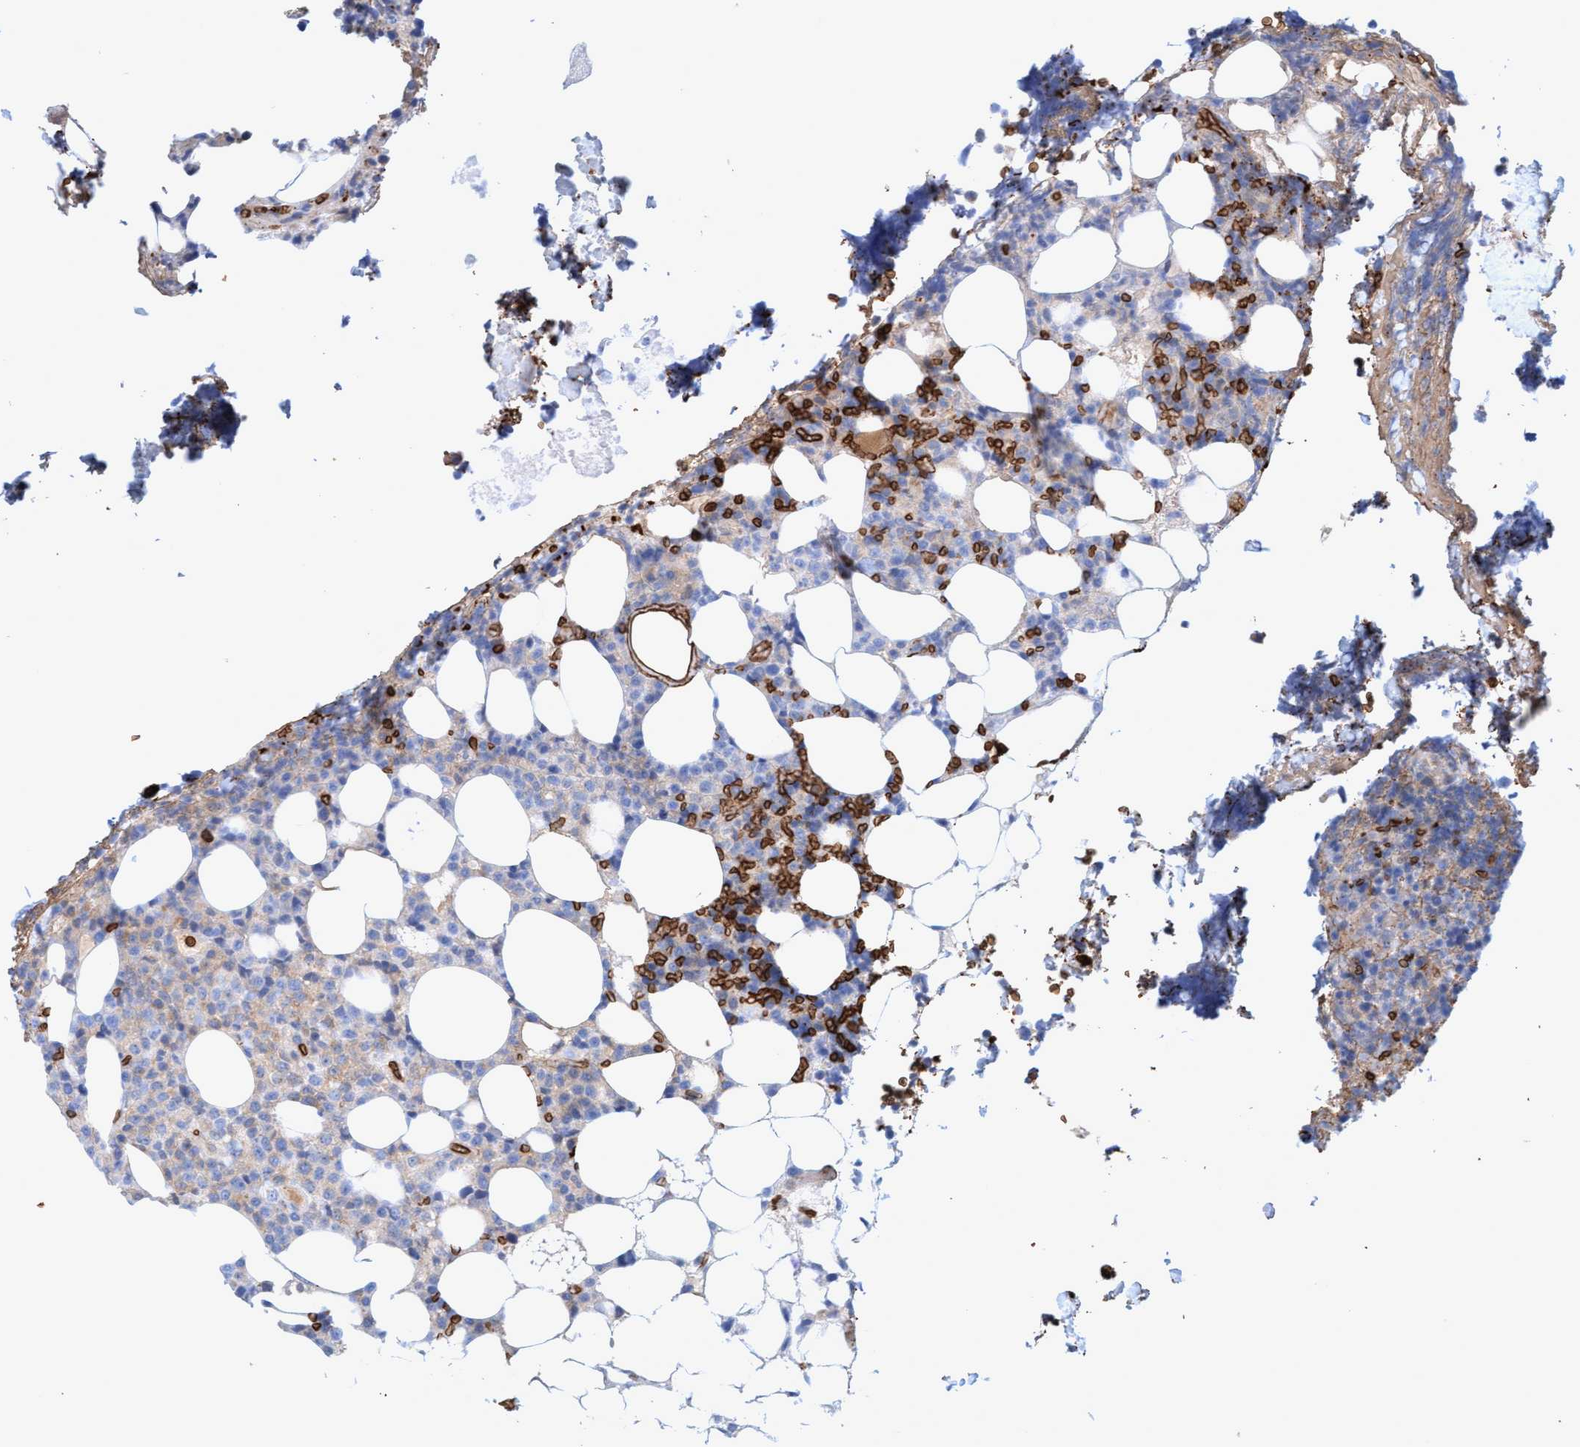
{"staining": {"intensity": "weak", "quantity": "25%-75%", "location": "cytoplasmic/membranous"}, "tissue": "lymphoma", "cell_type": "Tumor cells", "image_type": "cancer", "snomed": [{"axis": "morphology", "description": "Malignant lymphoma, non-Hodgkin's type, High grade"}, {"axis": "topography", "description": "Lymph node"}], "caption": "An immunohistochemistry image of tumor tissue is shown. Protein staining in brown labels weak cytoplasmic/membranous positivity in lymphoma within tumor cells.", "gene": "SPEM2", "patient": {"sex": "male", "age": 13}}